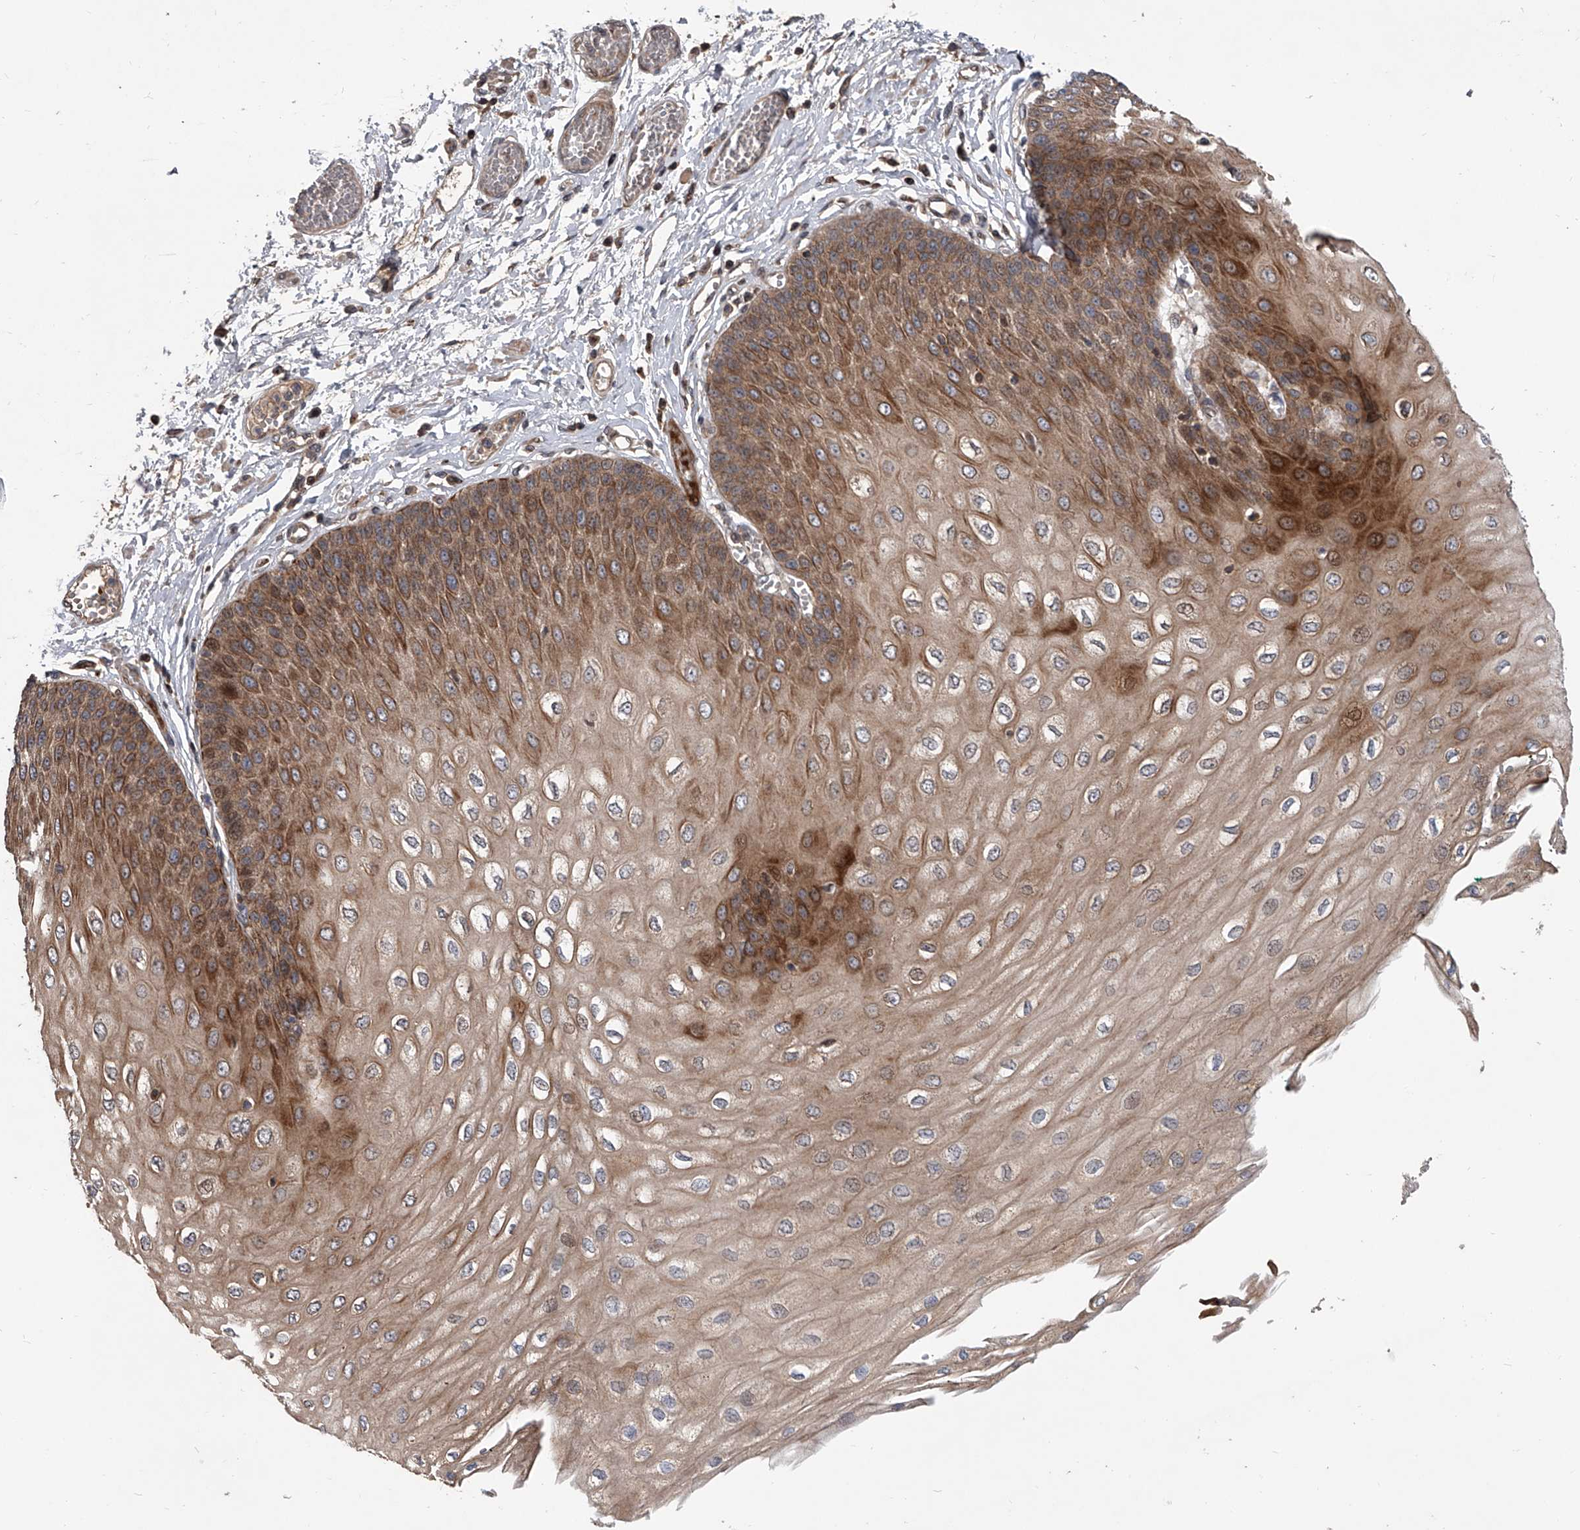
{"staining": {"intensity": "moderate", "quantity": ">75%", "location": "cytoplasmic/membranous,nuclear"}, "tissue": "esophagus", "cell_type": "Squamous epithelial cells", "image_type": "normal", "snomed": [{"axis": "morphology", "description": "Normal tissue, NOS"}, {"axis": "topography", "description": "Esophagus"}], "caption": "Immunohistochemical staining of normal esophagus displays moderate cytoplasmic/membranous,nuclear protein expression in about >75% of squamous epithelial cells. (DAB IHC, brown staining for protein, blue staining for nuclei).", "gene": "USP47", "patient": {"sex": "male", "age": 60}}